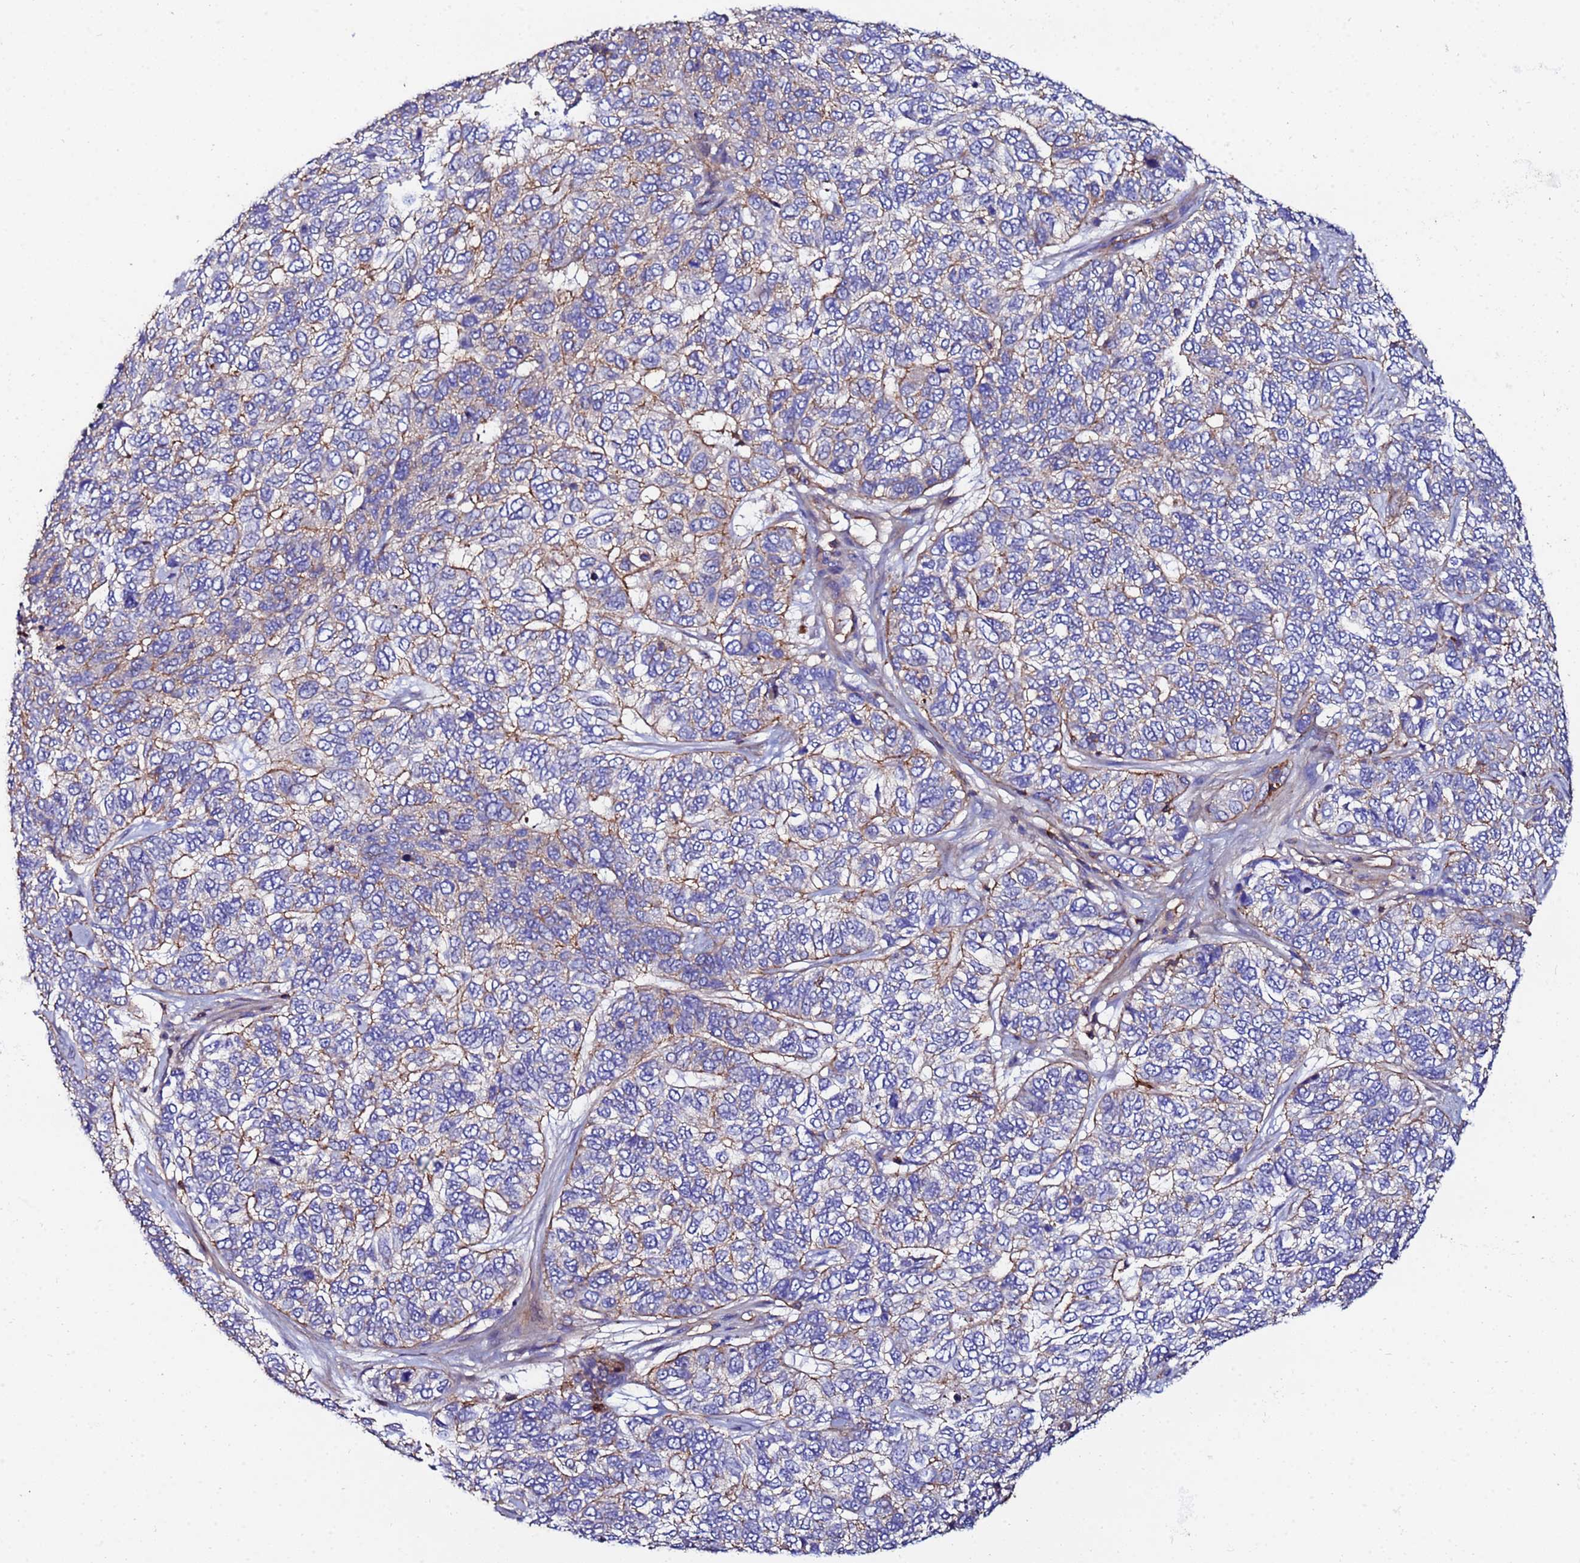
{"staining": {"intensity": "weak", "quantity": "25%-75%", "location": "cytoplasmic/membranous"}, "tissue": "skin cancer", "cell_type": "Tumor cells", "image_type": "cancer", "snomed": [{"axis": "morphology", "description": "Basal cell carcinoma"}, {"axis": "topography", "description": "Skin"}], "caption": "The micrograph displays a brown stain indicating the presence of a protein in the cytoplasmic/membranous of tumor cells in skin cancer.", "gene": "POTEE", "patient": {"sex": "female", "age": 65}}